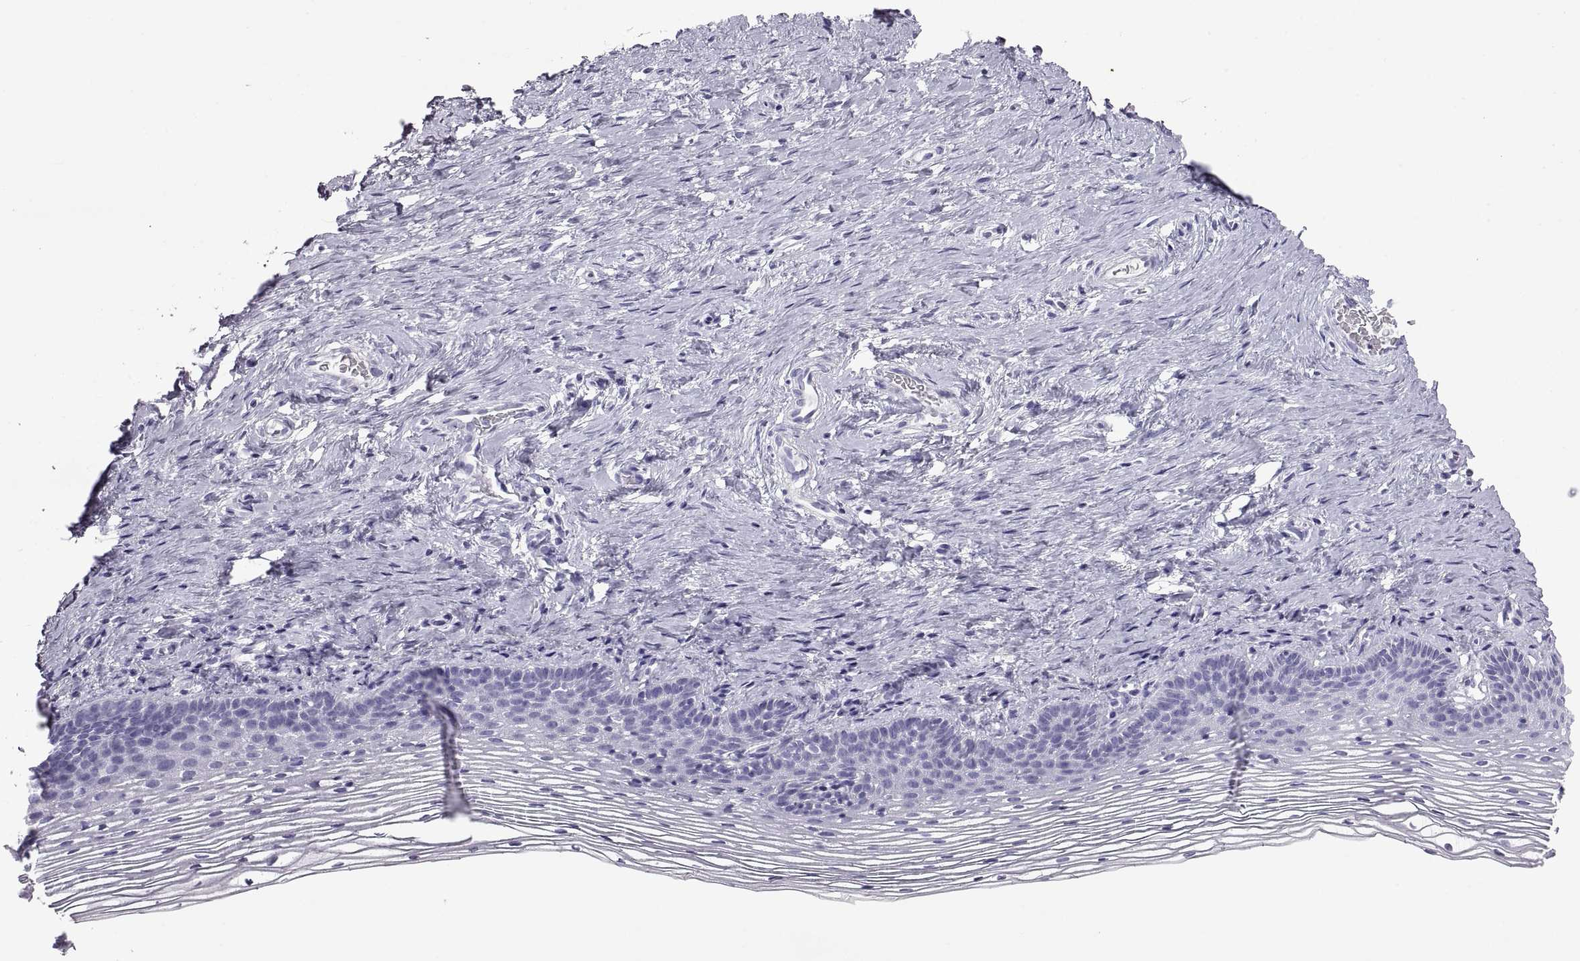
{"staining": {"intensity": "negative", "quantity": "none", "location": "none"}, "tissue": "cervix", "cell_type": "Glandular cells", "image_type": "normal", "snomed": [{"axis": "morphology", "description": "Normal tissue, NOS"}, {"axis": "topography", "description": "Cervix"}], "caption": "Immunohistochemistry (IHC) of unremarkable human cervix displays no expression in glandular cells.", "gene": "RLBP1", "patient": {"sex": "female", "age": 39}}